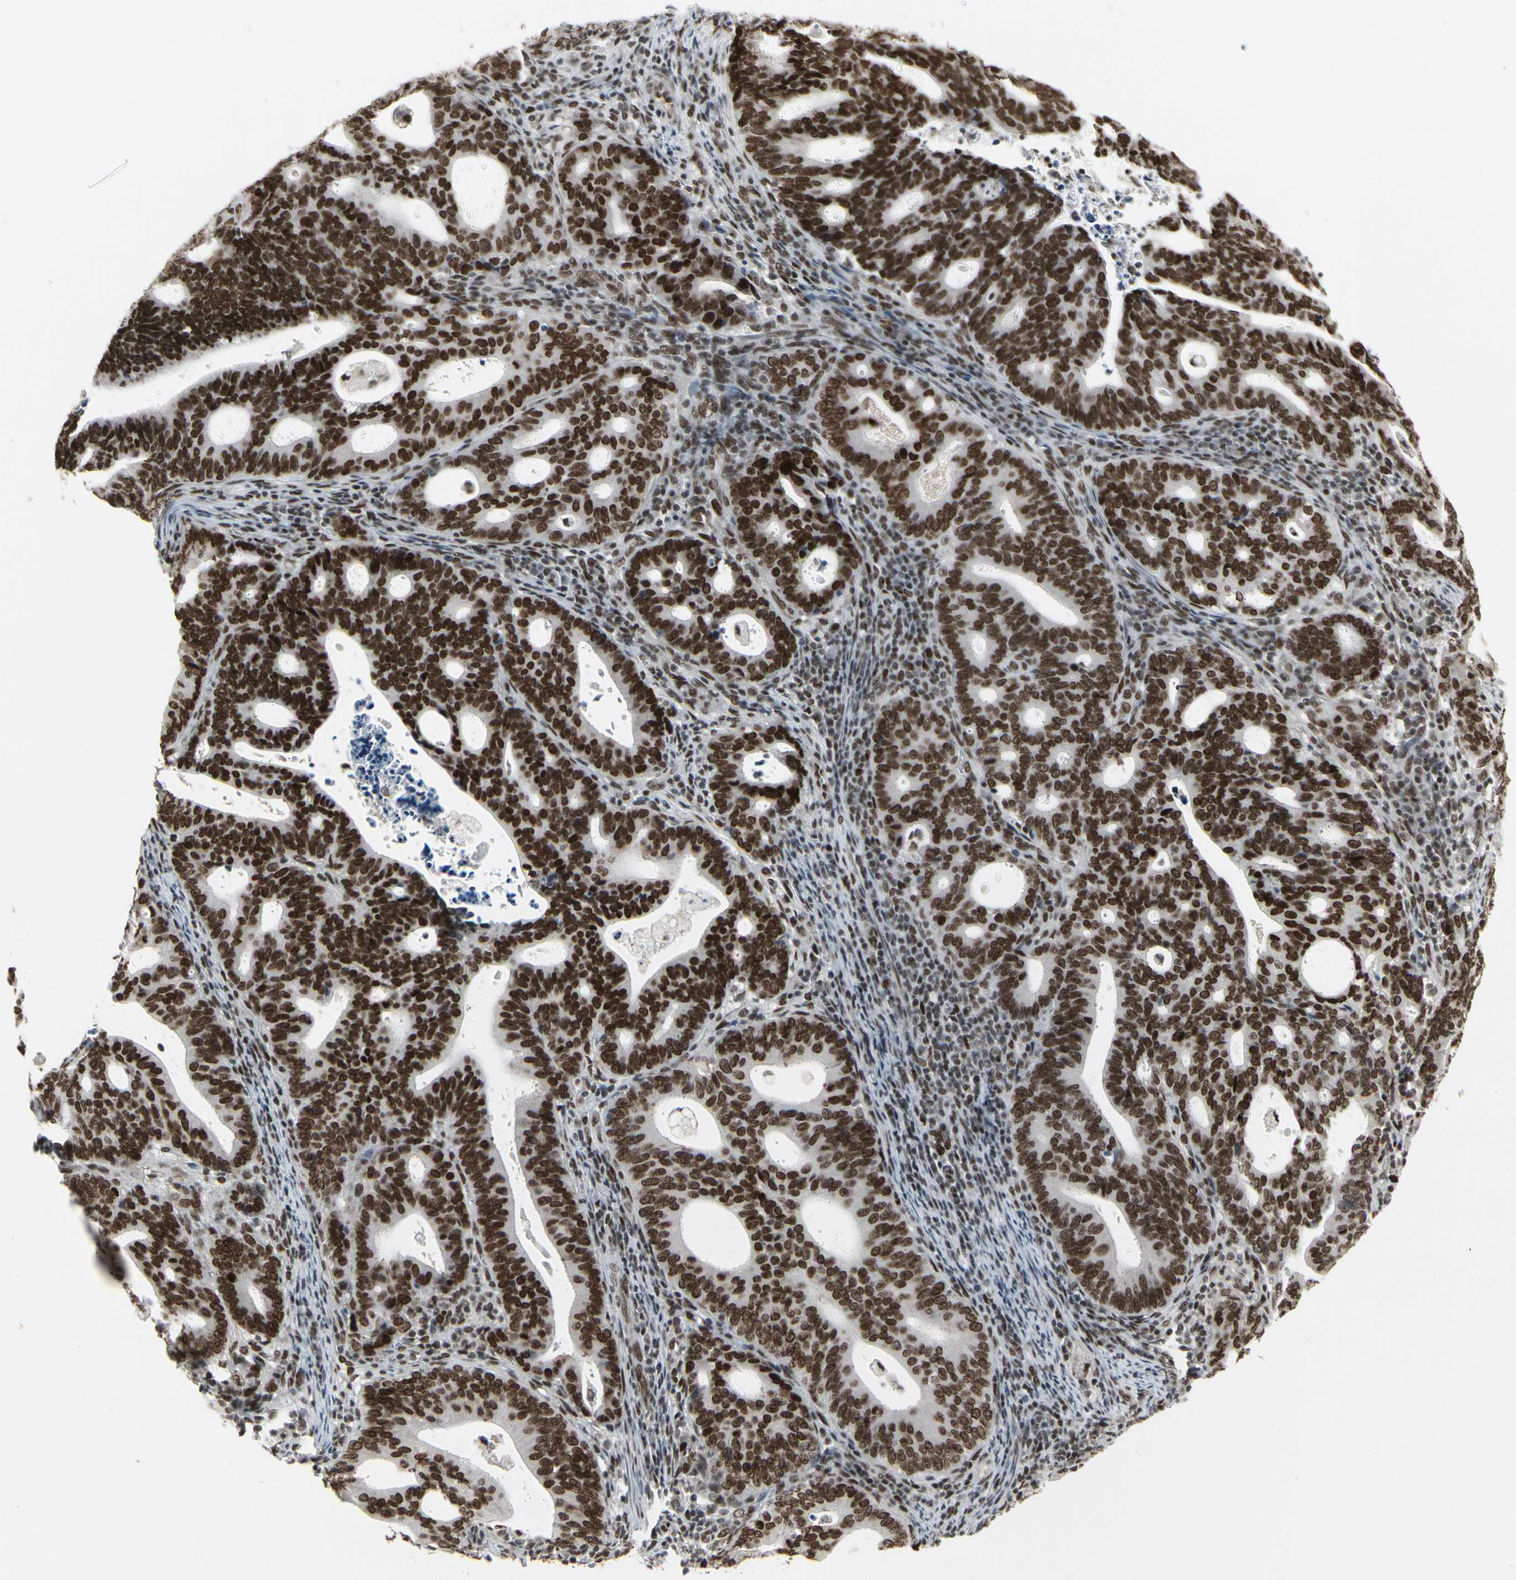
{"staining": {"intensity": "strong", "quantity": ">75%", "location": "nuclear"}, "tissue": "endometrial cancer", "cell_type": "Tumor cells", "image_type": "cancer", "snomed": [{"axis": "morphology", "description": "Adenocarcinoma, NOS"}, {"axis": "topography", "description": "Uterus"}], "caption": "Immunohistochemistry (IHC) micrograph of endometrial cancer stained for a protein (brown), which exhibits high levels of strong nuclear expression in approximately >75% of tumor cells.", "gene": "HMG20A", "patient": {"sex": "female", "age": 83}}